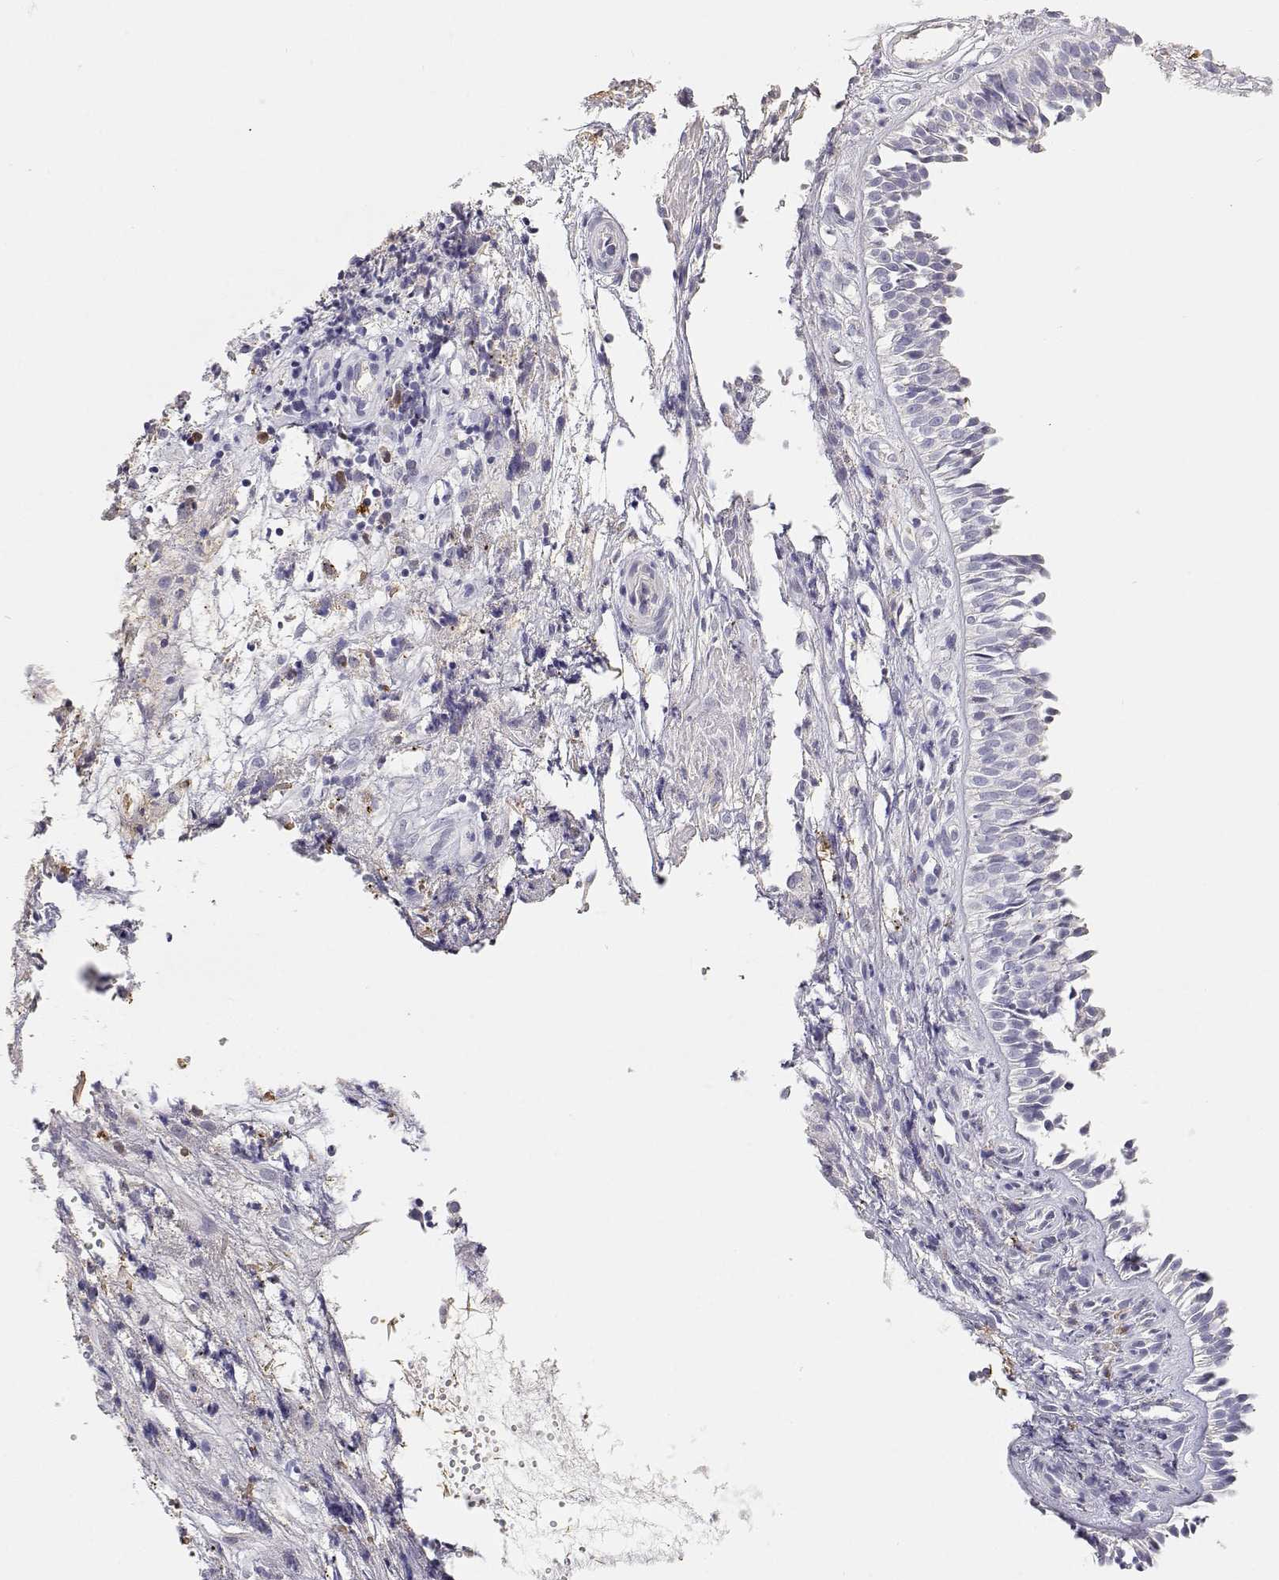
{"staining": {"intensity": "negative", "quantity": "none", "location": "none"}, "tissue": "nasopharynx", "cell_type": "Respiratory epithelial cells", "image_type": "normal", "snomed": [{"axis": "morphology", "description": "Normal tissue, NOS"}, {"axis": "topography", "description": "Nasopharynx"}], "caption": "Immunohistochemical staining of benign nasopharynx shows no significant positivity in respiratory epithelial cells. (DAB (3,3'-diaminobenzidine) immunohistochemistry (IHC), high magnification).", "gene": "CDHR1", "patient": {"sex": "male", "age": 31}}